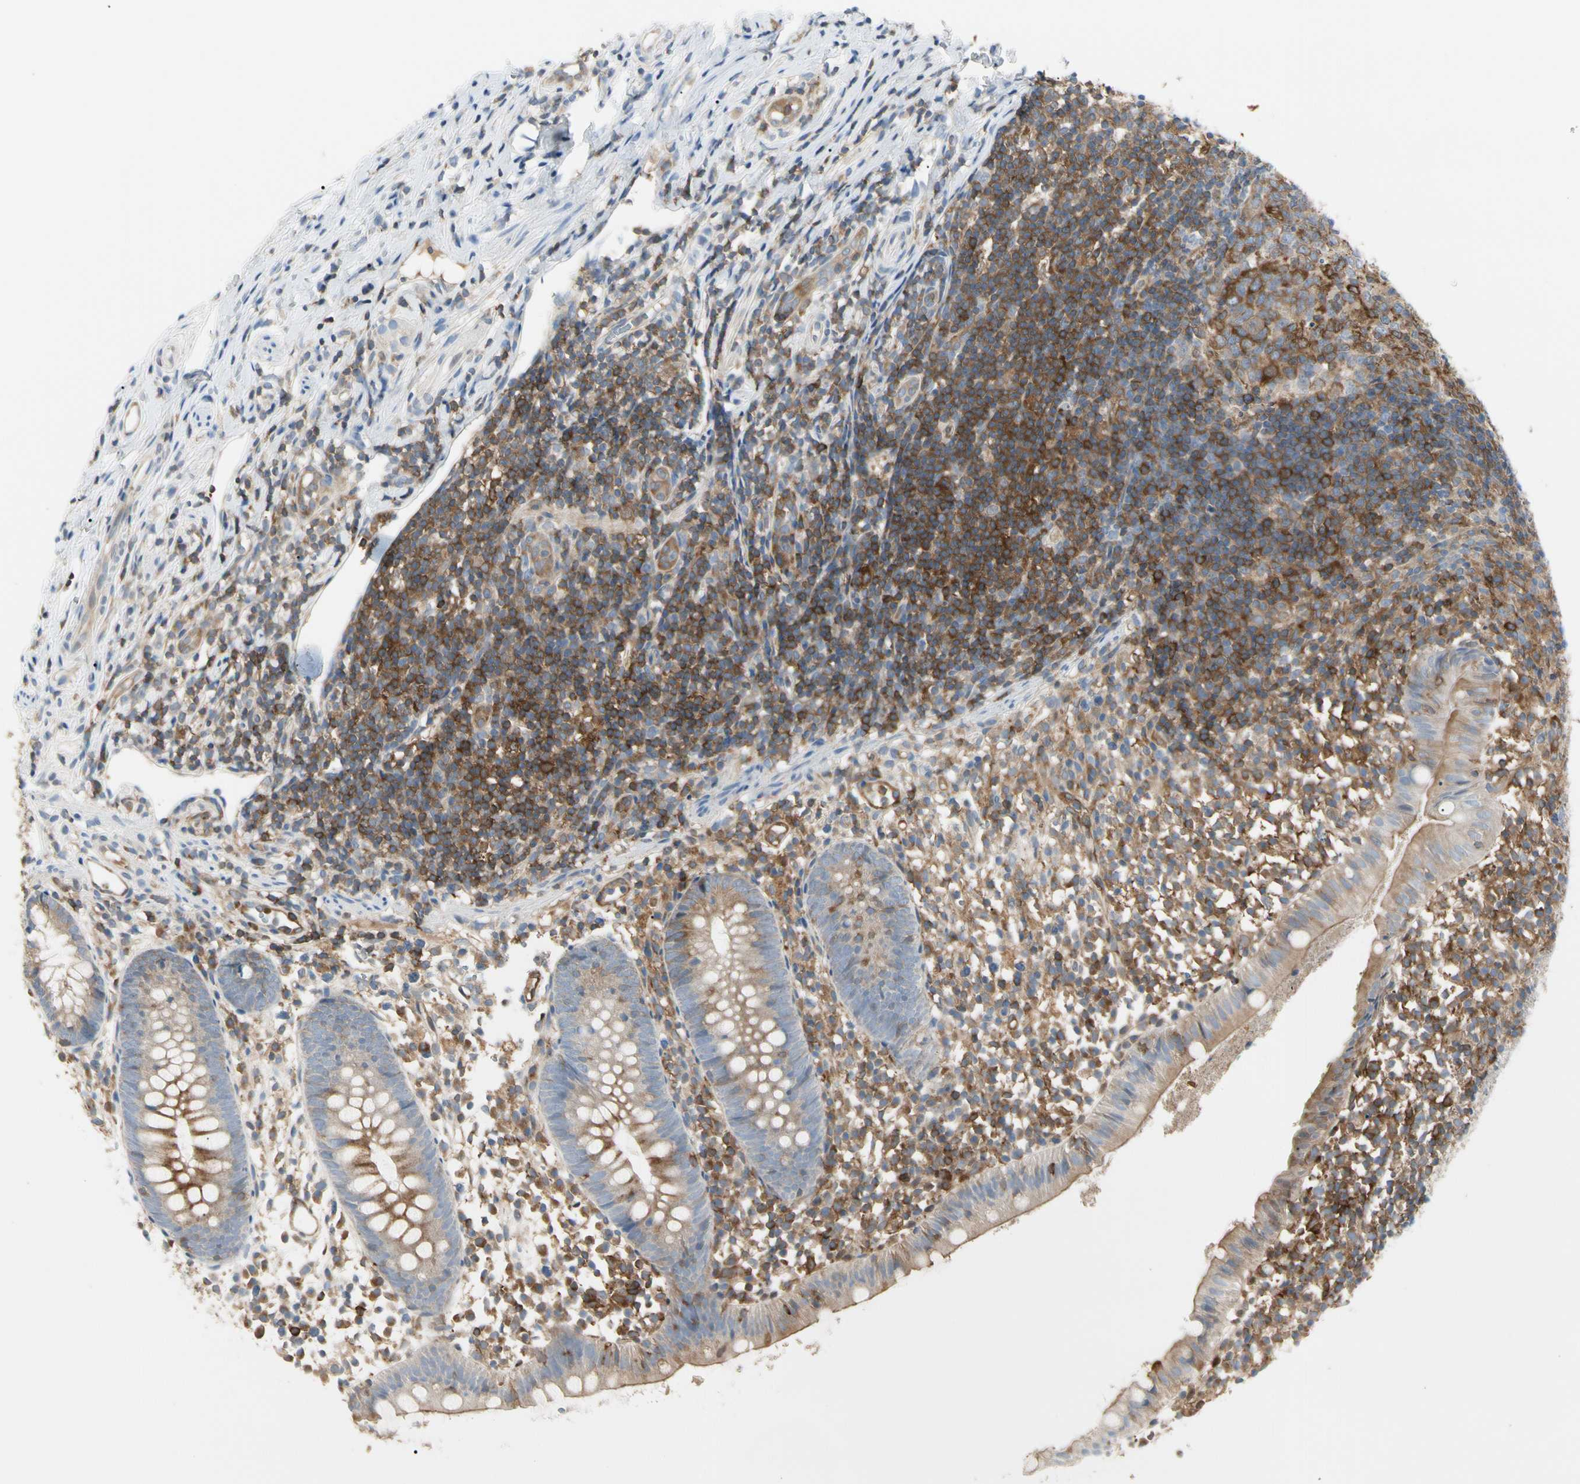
{"staining": {"intensity": "moderate", "quantity": ">75%", "location": "cytoplasmic/membranous"}, "tissue": "appendix", "cell_type": "Glandular cells", "image_type": "normal", "snomed": [{"axis": "morphology", "description": "Normal tissue, NOS"}, {"axis": "topography", "description": "Appendix"}], "caption": "Protein positivity by immunohistochemistry (IHC) displays moderate cytoplasmic/membranous staining in about >75% of glandular cells in normal appendix. The staining is performed using DAB (3,3'-diaminobenzidine) brown chromogen to label protein expression. The nuclei are counter-stained blue using hematoxylin.", "gene": "NFKB2", "patient": {"sex": "female", "age": 20}}